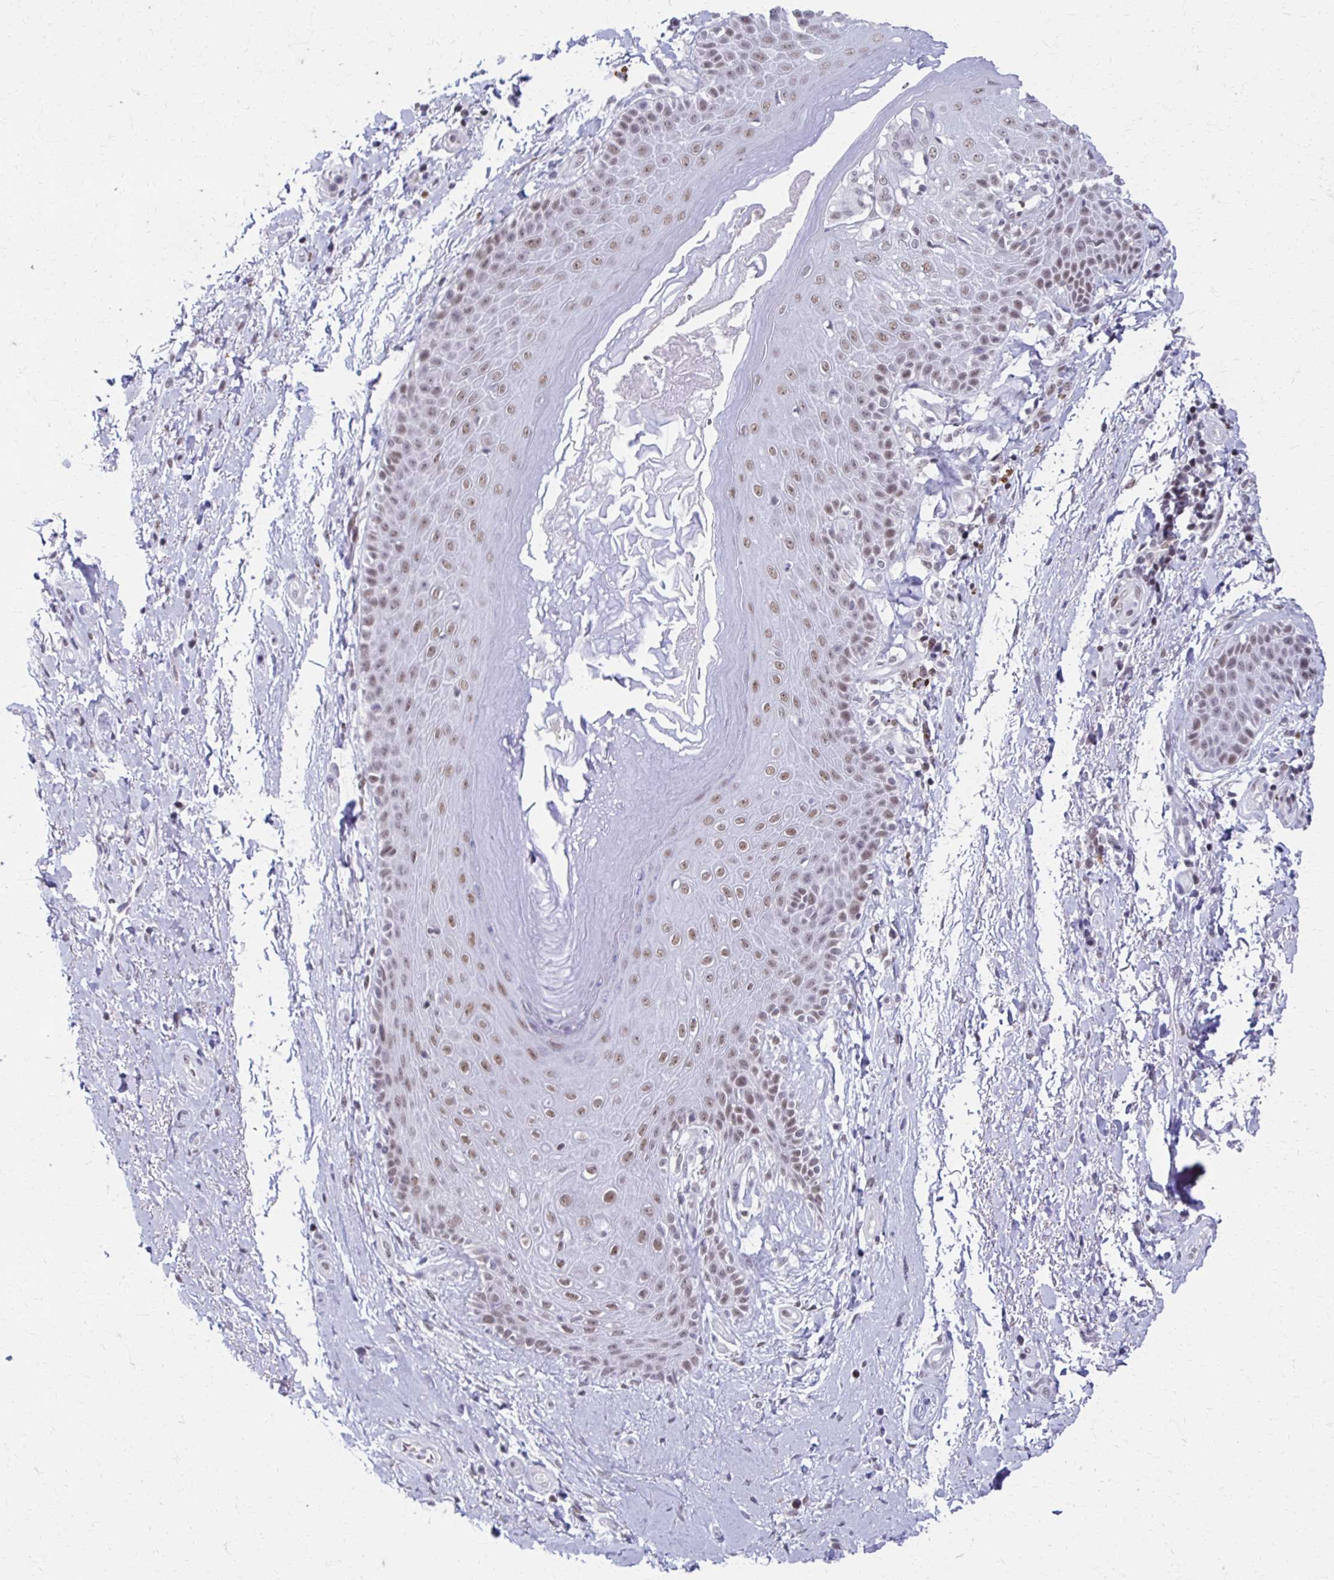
{"staining": {"intensity": "negative", "quantity": "none", "location": "none"}, "tissue": "adipose tissue", "cell_type": "Adipocytes", "image_type": "normal", "snomed": [{"axis": "morphology", "description": "Normal tissue, NOS"}, {"axis": "topography", "description": "Peripheral nerve tissue"}], "caption": "IHC of unremarkable adipose tissue shows no positivity in adipocytes. (Stains: DAB IHC with hematoxylin counter stain, Microscopy: brightfield microscopy at high magnification).", "gene": "IRF7", "patient": {"sex": "male", "age": 51}}